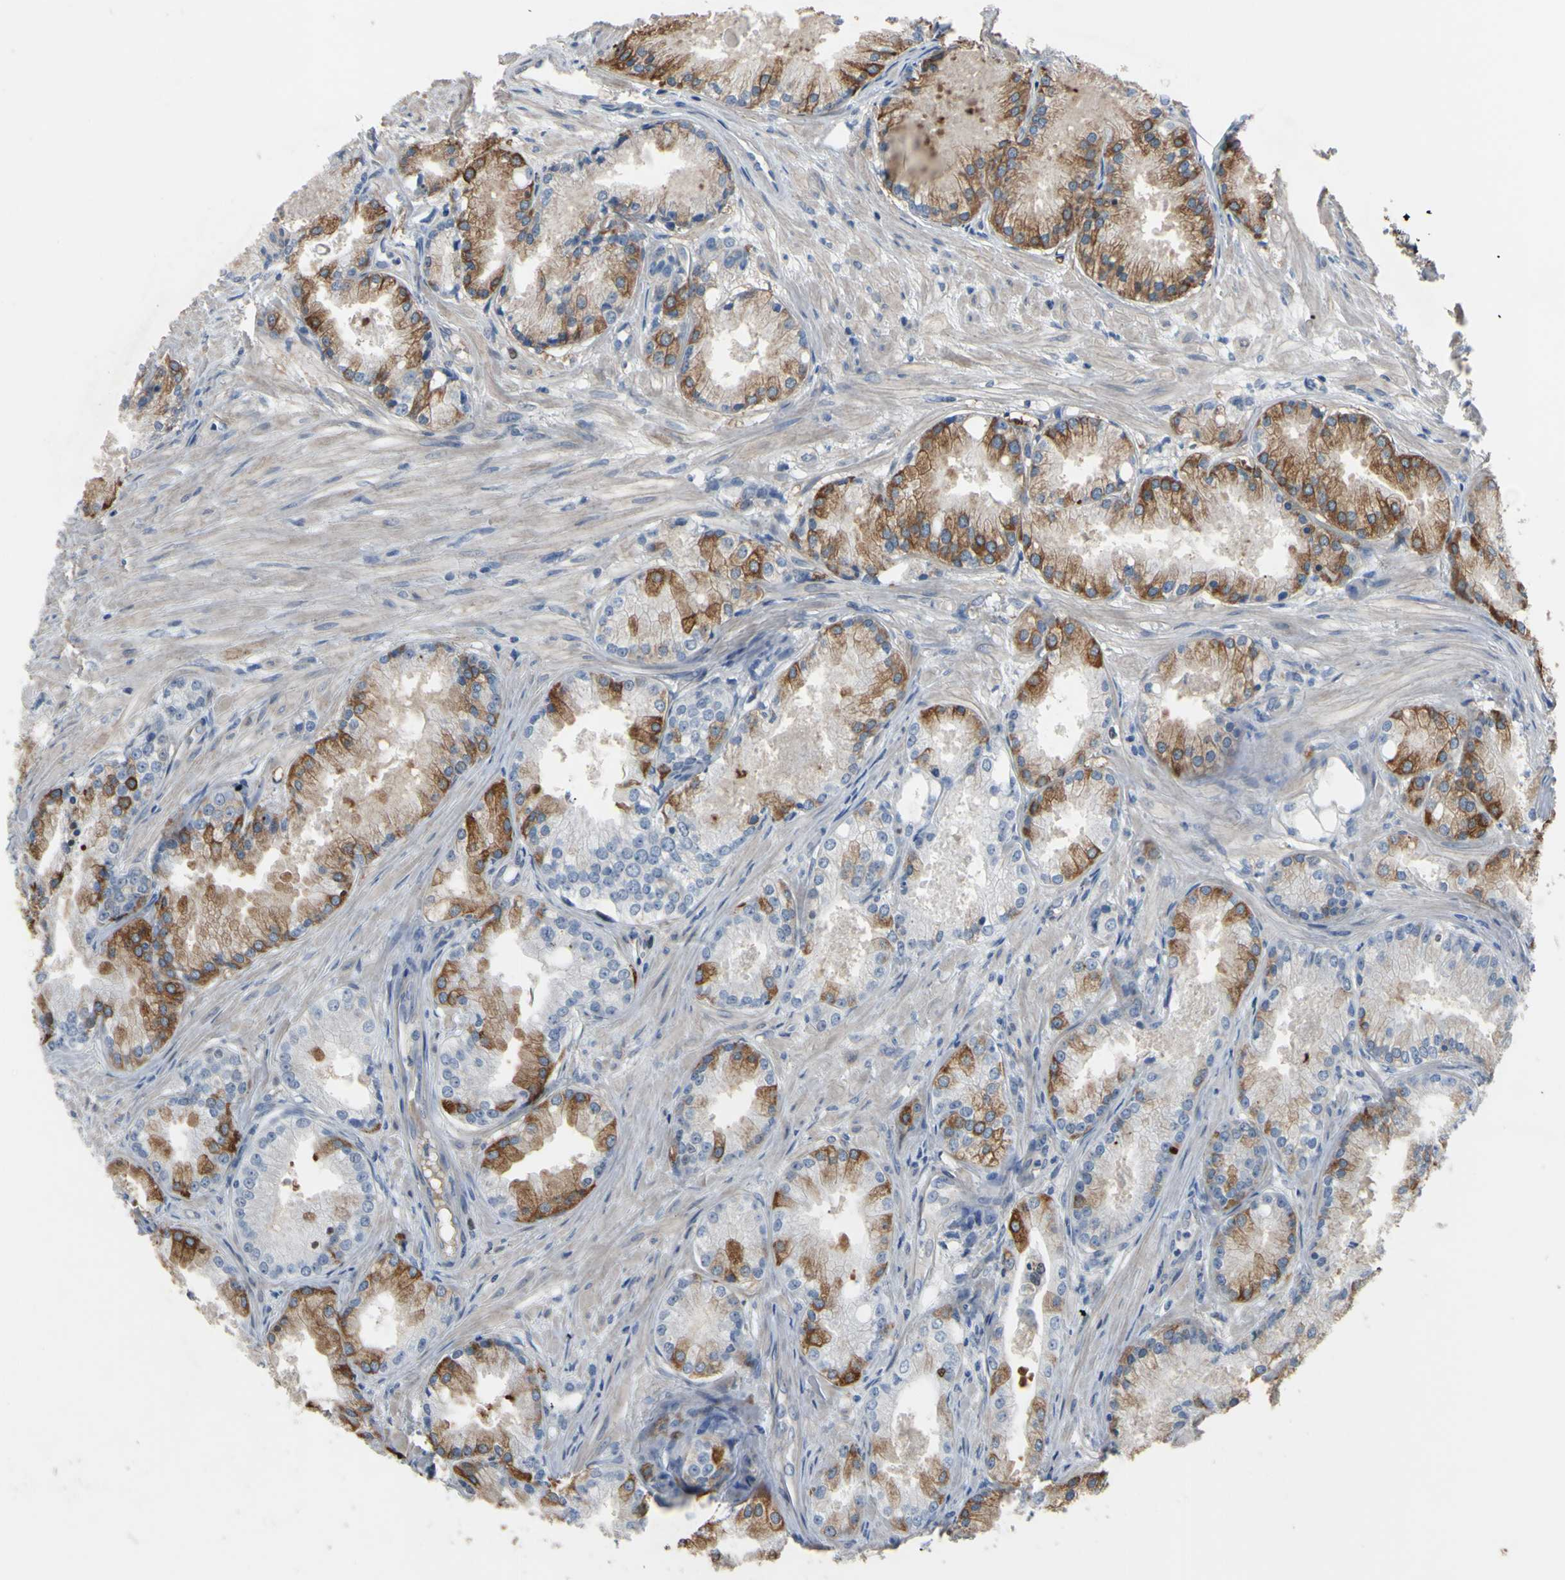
{"staining": {"intensity": "moderate", "quantity": "<25%", "location": "cytoplasmic/membranous"}, "tissue": "prostate cancer", "cell_type": "Tumor cells", "image_type": "cancer", "snomed": [{"axis": "morphology", "description": "Adenocarcinoma, Low grade"}, {"axis": "topography", "description": "Prostate"}], "caption": "Prostate adenocarcinoma (low-grade) was stained to show a protein in brown. There is low levels of moderate cytoplasmic/membranous expression in about <25% of tumor cells. Immunohistochemistry stains the protein in brown and the nuclei are stained blue.", "gene": "LHX9", "patient": {"sex": "male", "age": 72}}